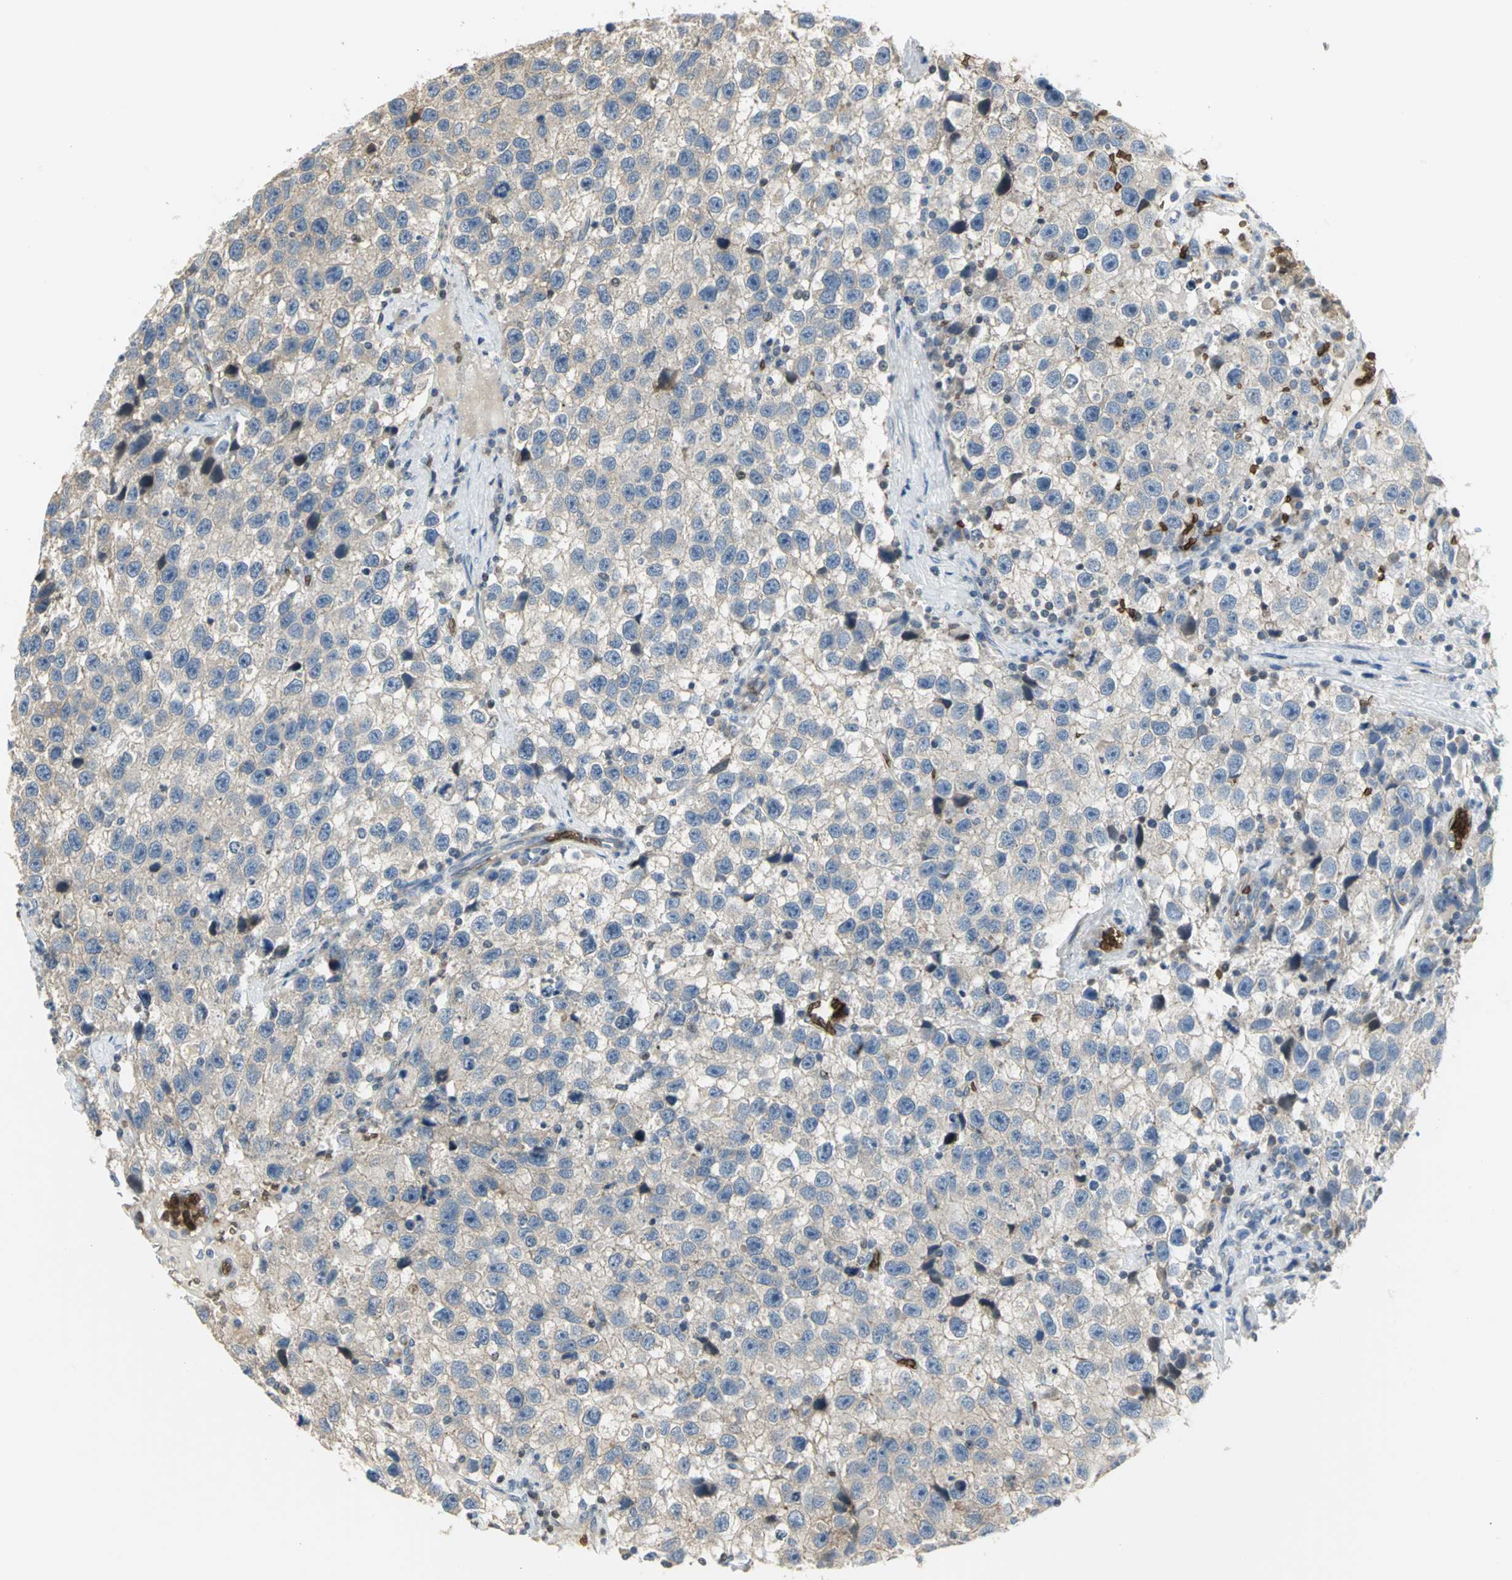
{"staining": {"intensity": "negative", "quantity": "none", "location": "none"}, "tissue": "testis cancer", "cell_type": "Tumor cells", "image_type": "cancer", "snomed": [{"axis": "morphology", "description": "Seminoma, NOS"}, {"axis": "topography", "description": "Testis"}], "caption": "Immunohistochemical staining of human testis cancer (seminoma) shows no significant expression in tumor cells.", "gene": "ANK1", "patient": {"sex": "male", "age": 33}}